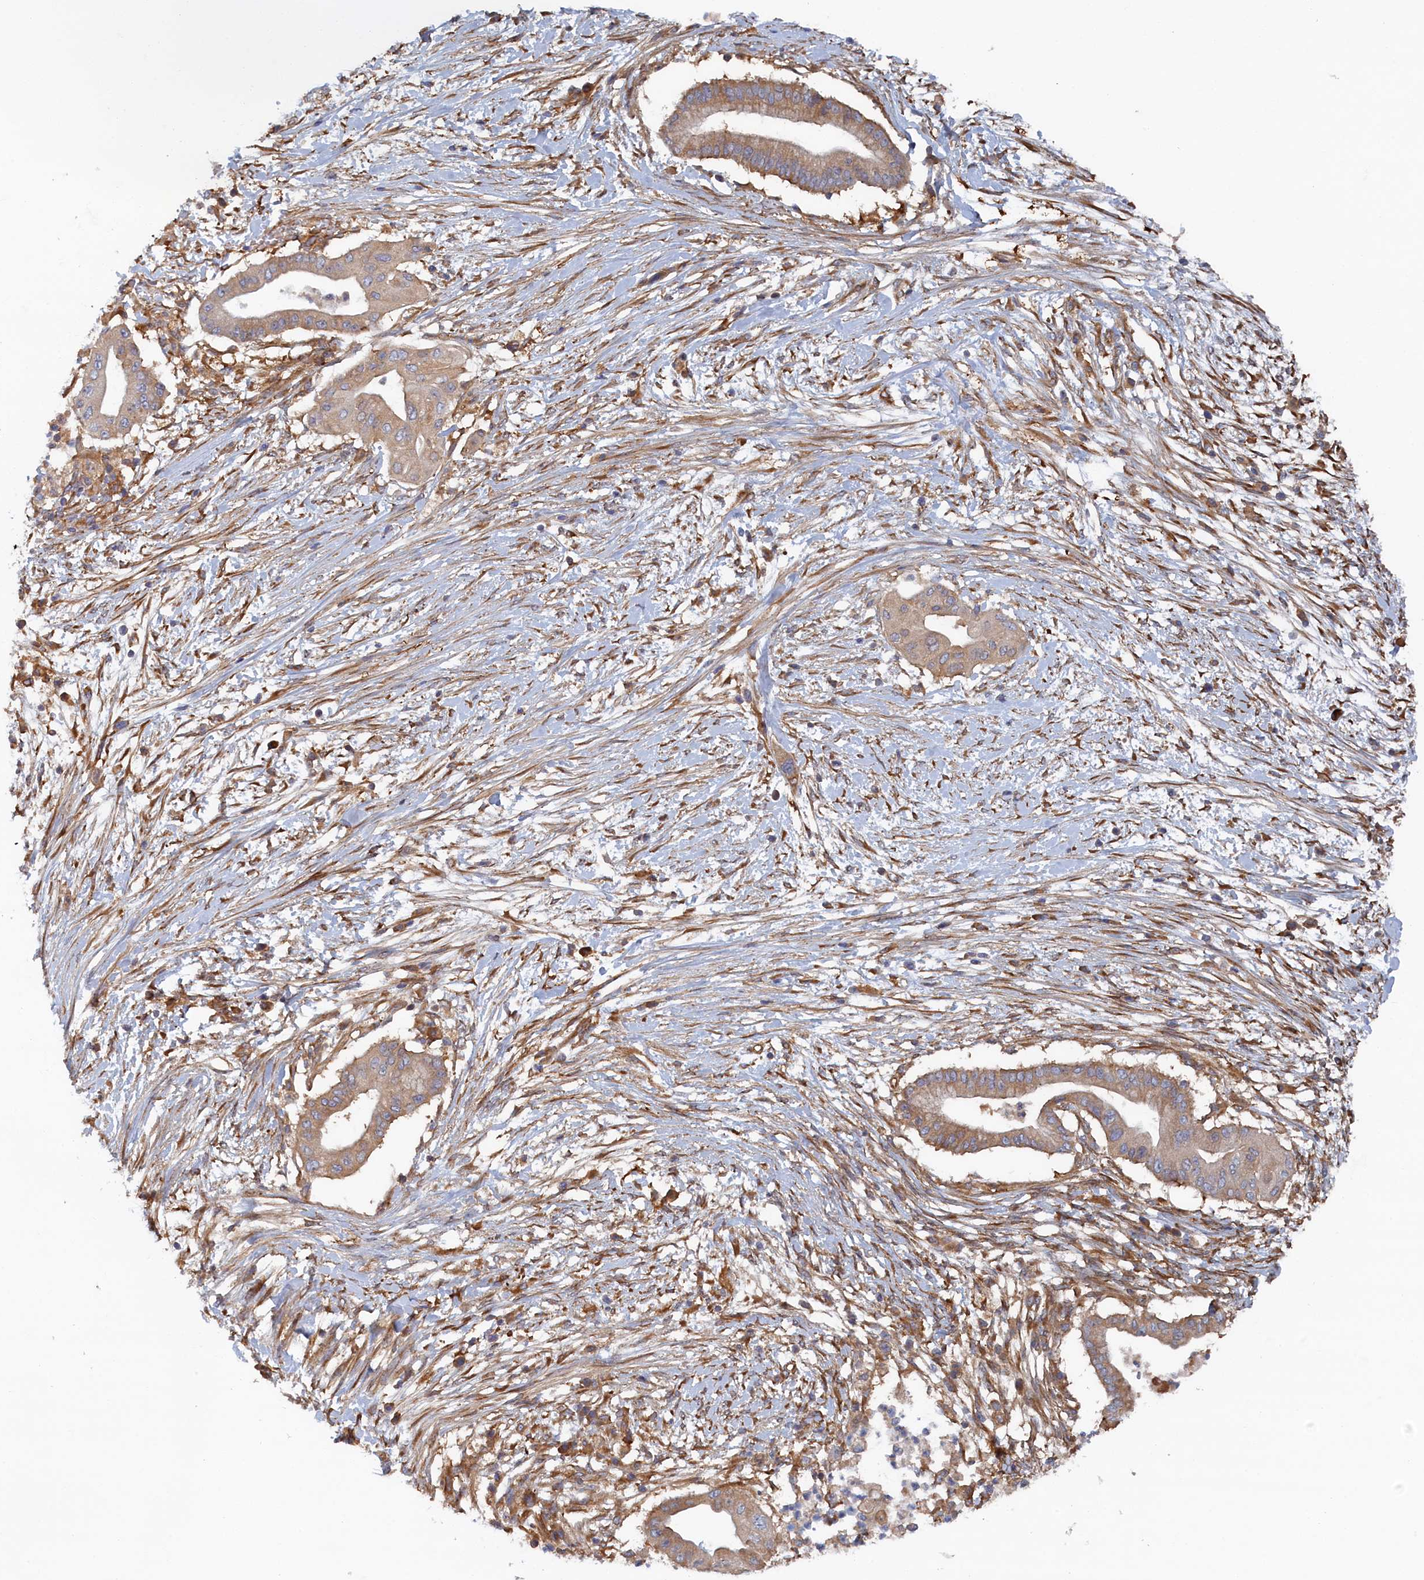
{"staining": {"intensity": "weak", "quantity": "25%-75%", "location": "cytoplasmic/membranous"}, "tissue": "pancreatic cancer", "cell_type": "Tumor cells", "image_type": "cancer", "snomed": [{"axis": "morphology", "description": "Adenocarcinoma, NOS"}, {"axis": "topography", "description": "Pancreas"}], "caption": "Pancreatic cancer tissue exhibits weak cytoplasmic/membranous expression in approximately 25%-75% of tumor cells", "gene": "TMEM196", "patient": {"sex": "male", "age": 68}}